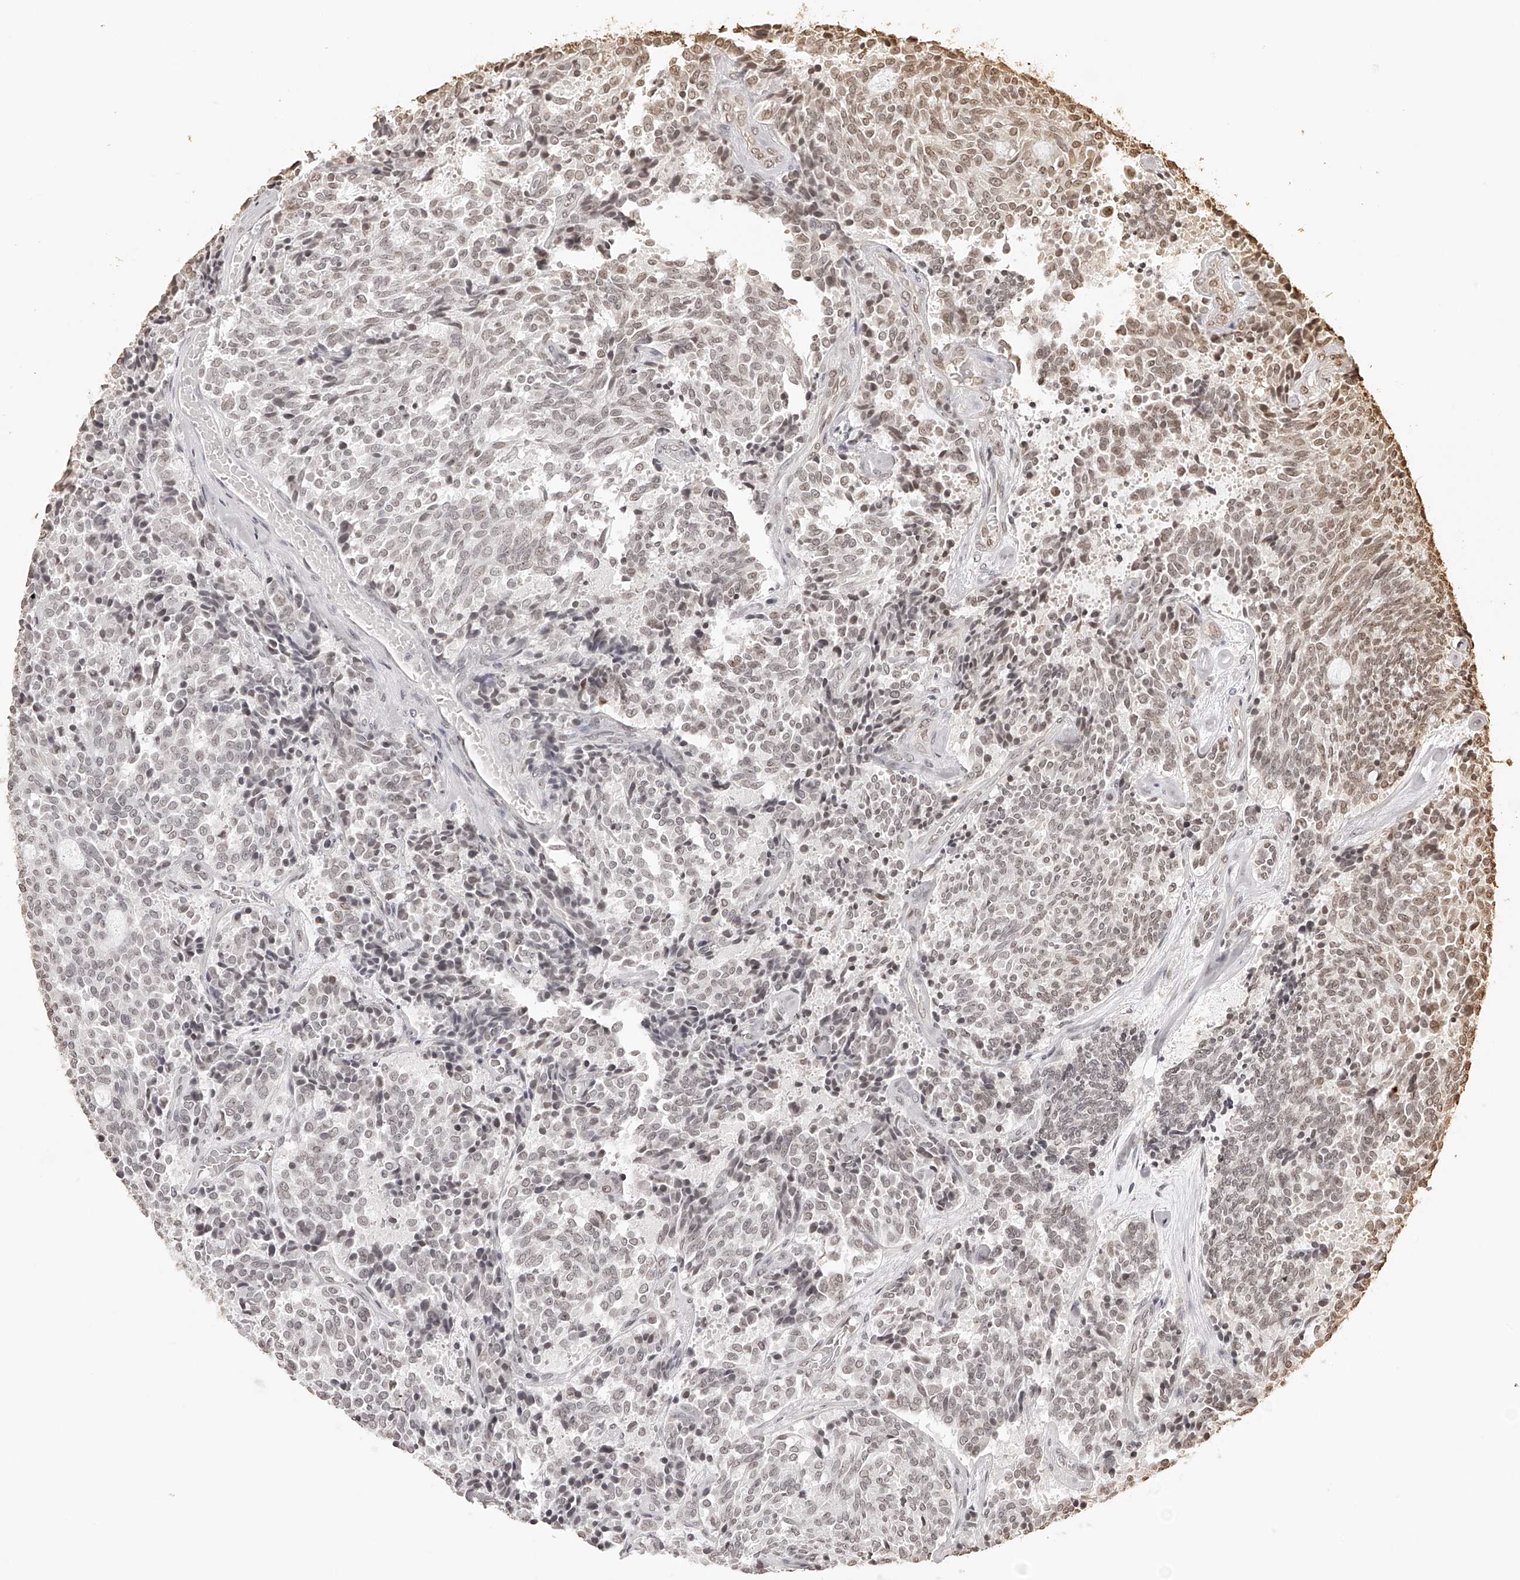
{"staining": {"intensity": "weak", "quantity": ">75%", "location": "nuclear"}, "tissue": "carcinoid", "cell_type": "Tumor cells", "image_type": "cancer", "snomed": [{"axis": "morphology", "description": "Carcinoid, malignant, NOS"}, {"axis": "topography", "description": "Pancreas"}], "caption": "Carcinoid stained for a protein demonstrates weak nuclear positivity in tumor cells.", "gene": "ZNF503", "patient": {"sex": "female", "age": 54}}